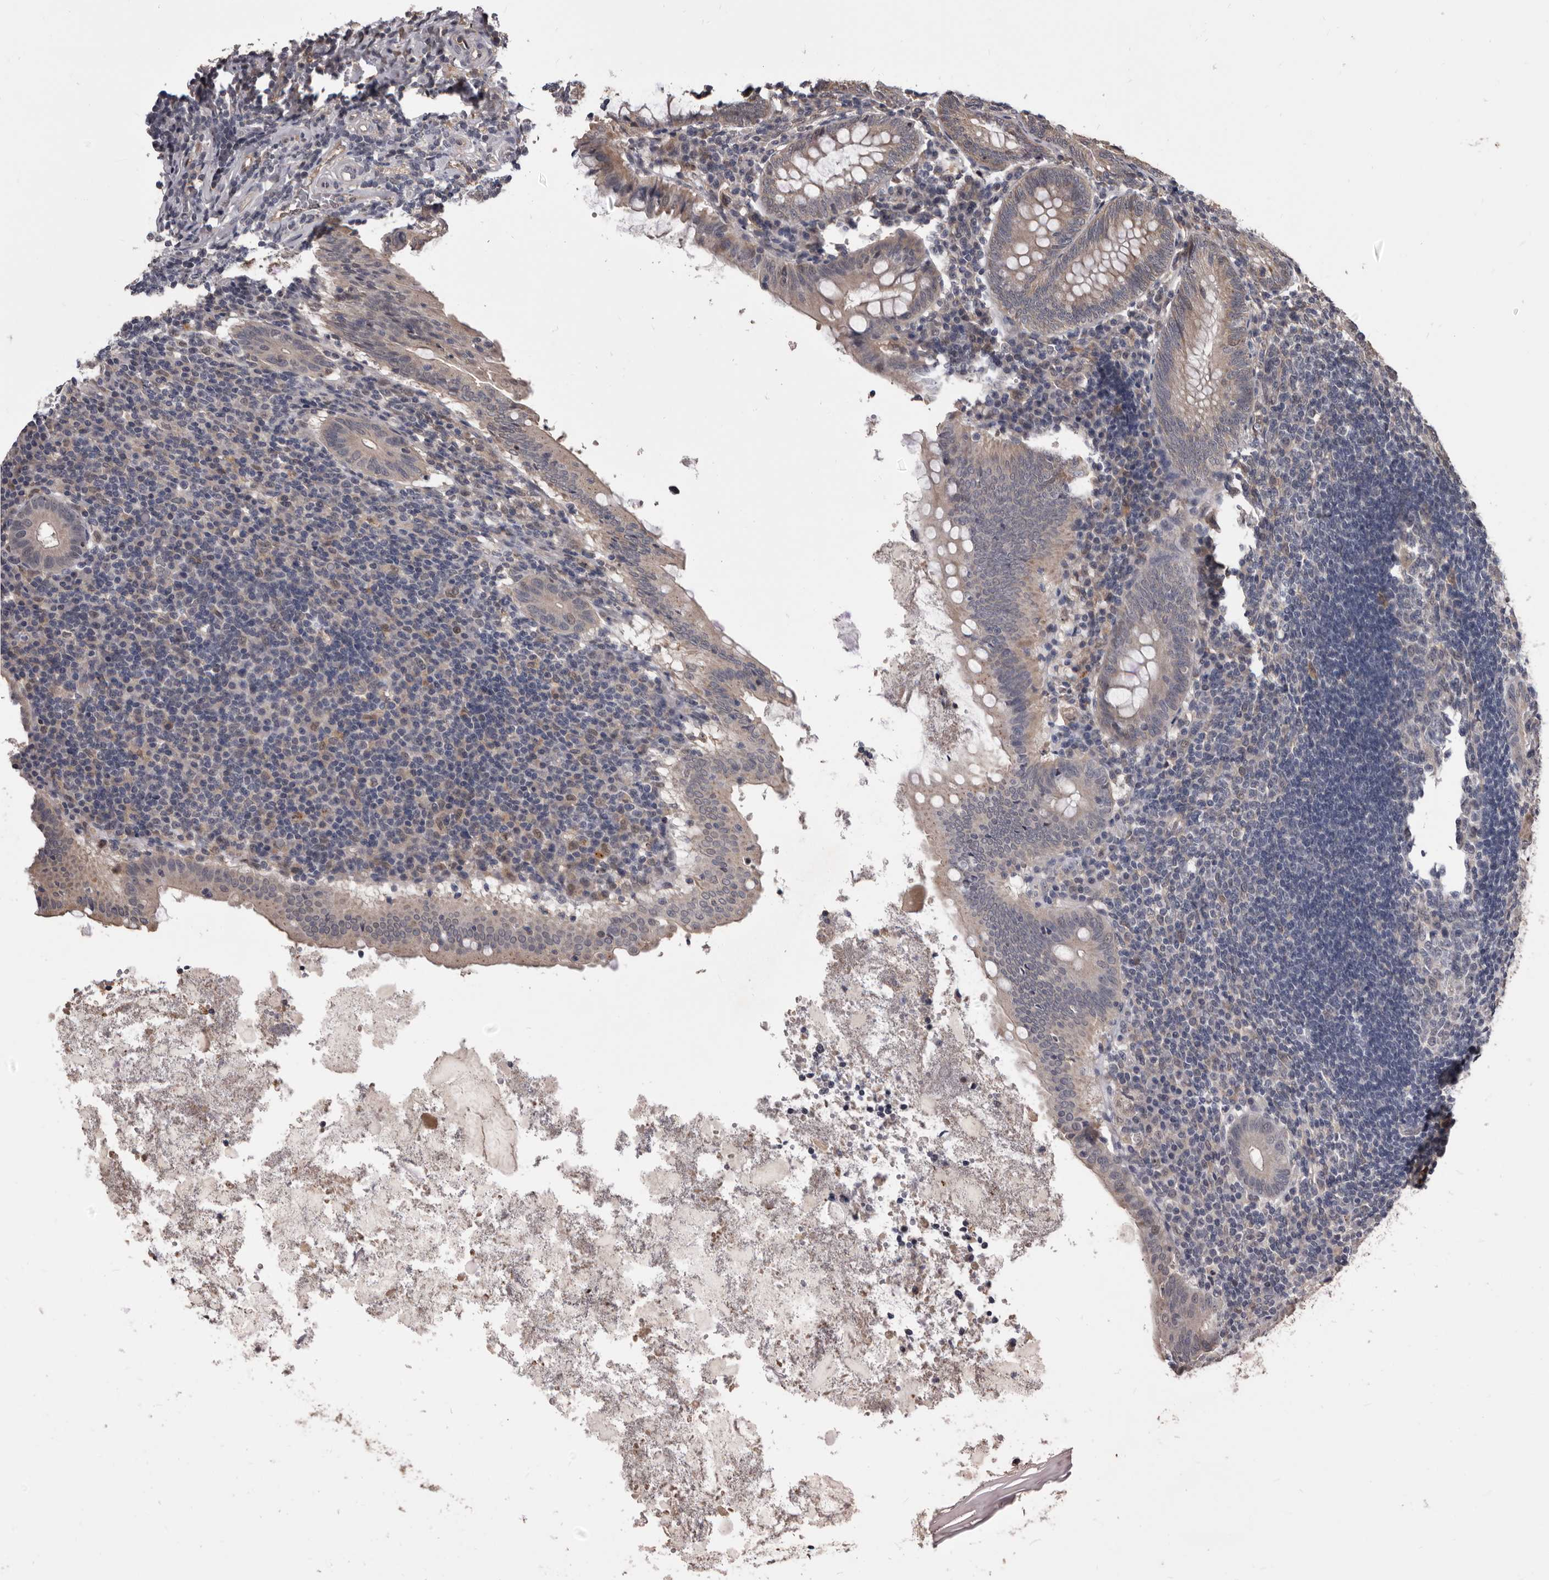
{"staining": {"intensity": "negative", "quantity": "none", "location": "none"}, "tissue": "appendix", "cell_type": "Glandular cells", "image_type": "normal", "snomed": [{"axis": "morphology", "description": "Normal tissue, NOS"}, {"axis": "topography", "description": "Appendix"}], "caption": "This photomicrograph is of normal appendix stained with immunohistochemistry to label a protein in brown with the nuclei are counter-stained blue. There is no expression in glandular cells. Nuclei are stained in blue.", "gene": "AHR", "patient": {"sex": "female", "age": 54}}